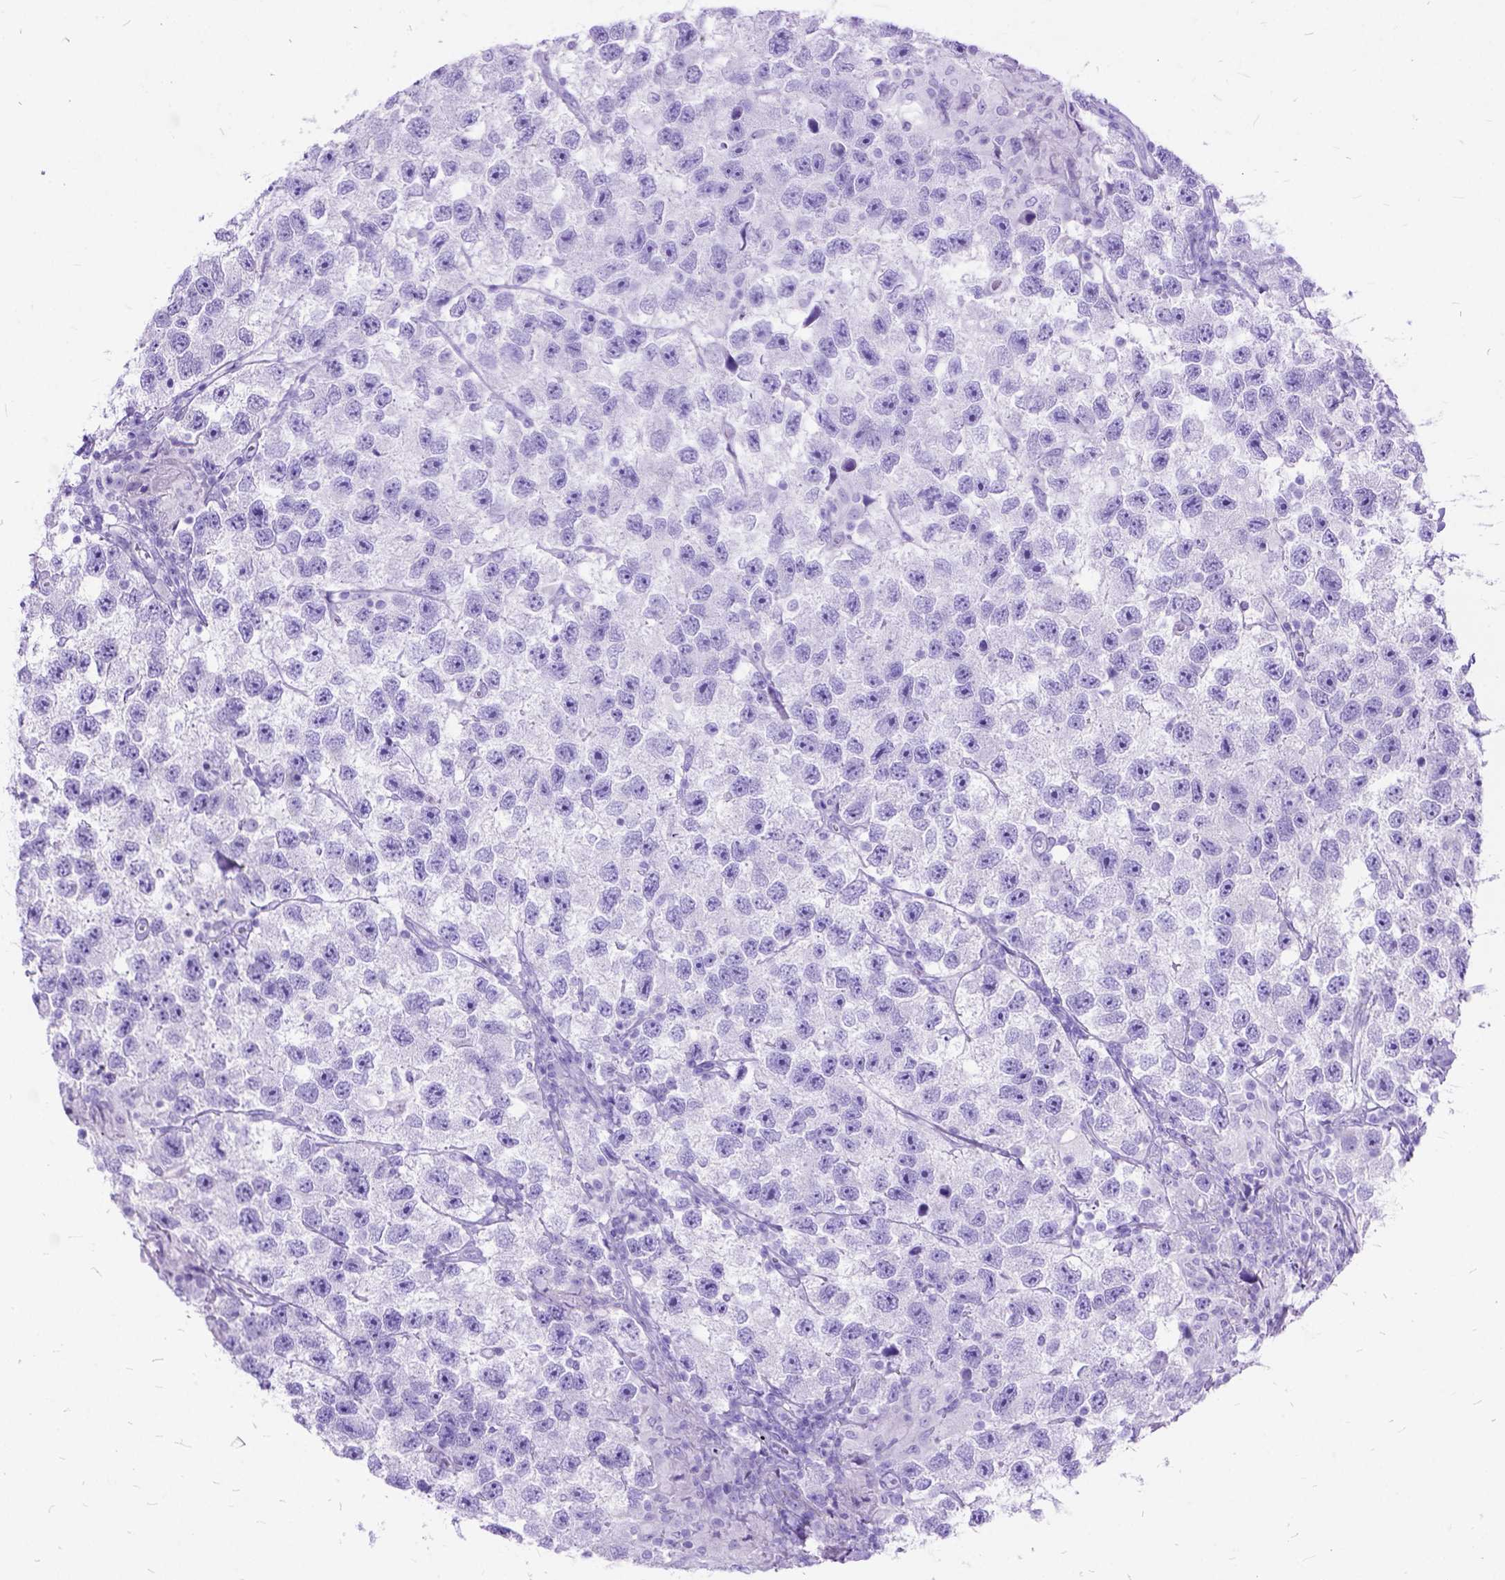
{"staining": {"intensity": "negative", "quantity": "none", "location": "none"}, "tissue": "testis cancer", "cell_type": "Tumor cells", "image_type": "cancer", "snomed": [{"axis": "morphology", "description": "Seminoma, NOS"}, {"axis": "topography", "description": "Testis"}], "caption": "Immunohistochemical staining of seminoma (testis) shows no significant positivity in tumor cells.", "gene": "DNAH2", "patient": {"sex": "male", "age": 26}}